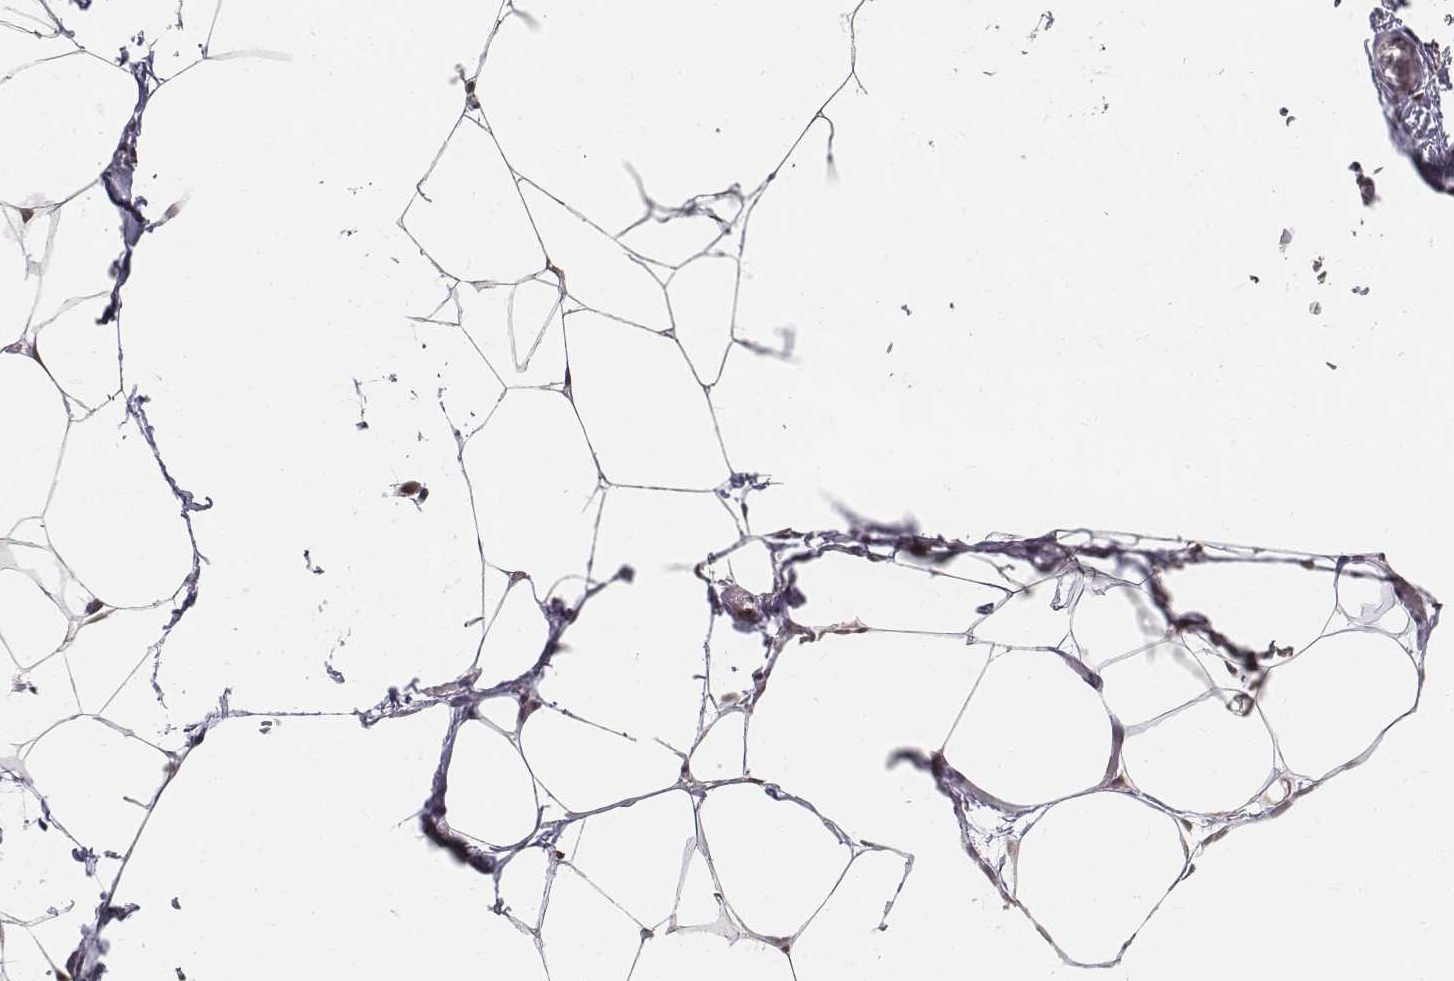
{"staining": {"intensity": "moderate", "quantity": ">75%", "location": "nuclear"}, "tissue": "adipose tissue", "cell_type": "Adipocytes", "image_type": "normal", "snomed": [{"axis": "morphology", "description": "Normal tissue, NOS"}, {"axis": "topography", "description": "Adipose tissue"}], "caption": "Protein expression analysis of unremarkable human adipose tissue reveals moderate nuclear staining in approximately >75% of adipocytes.", "gene": "PHF6", "patient": {"sex": "male", "age": 57}}